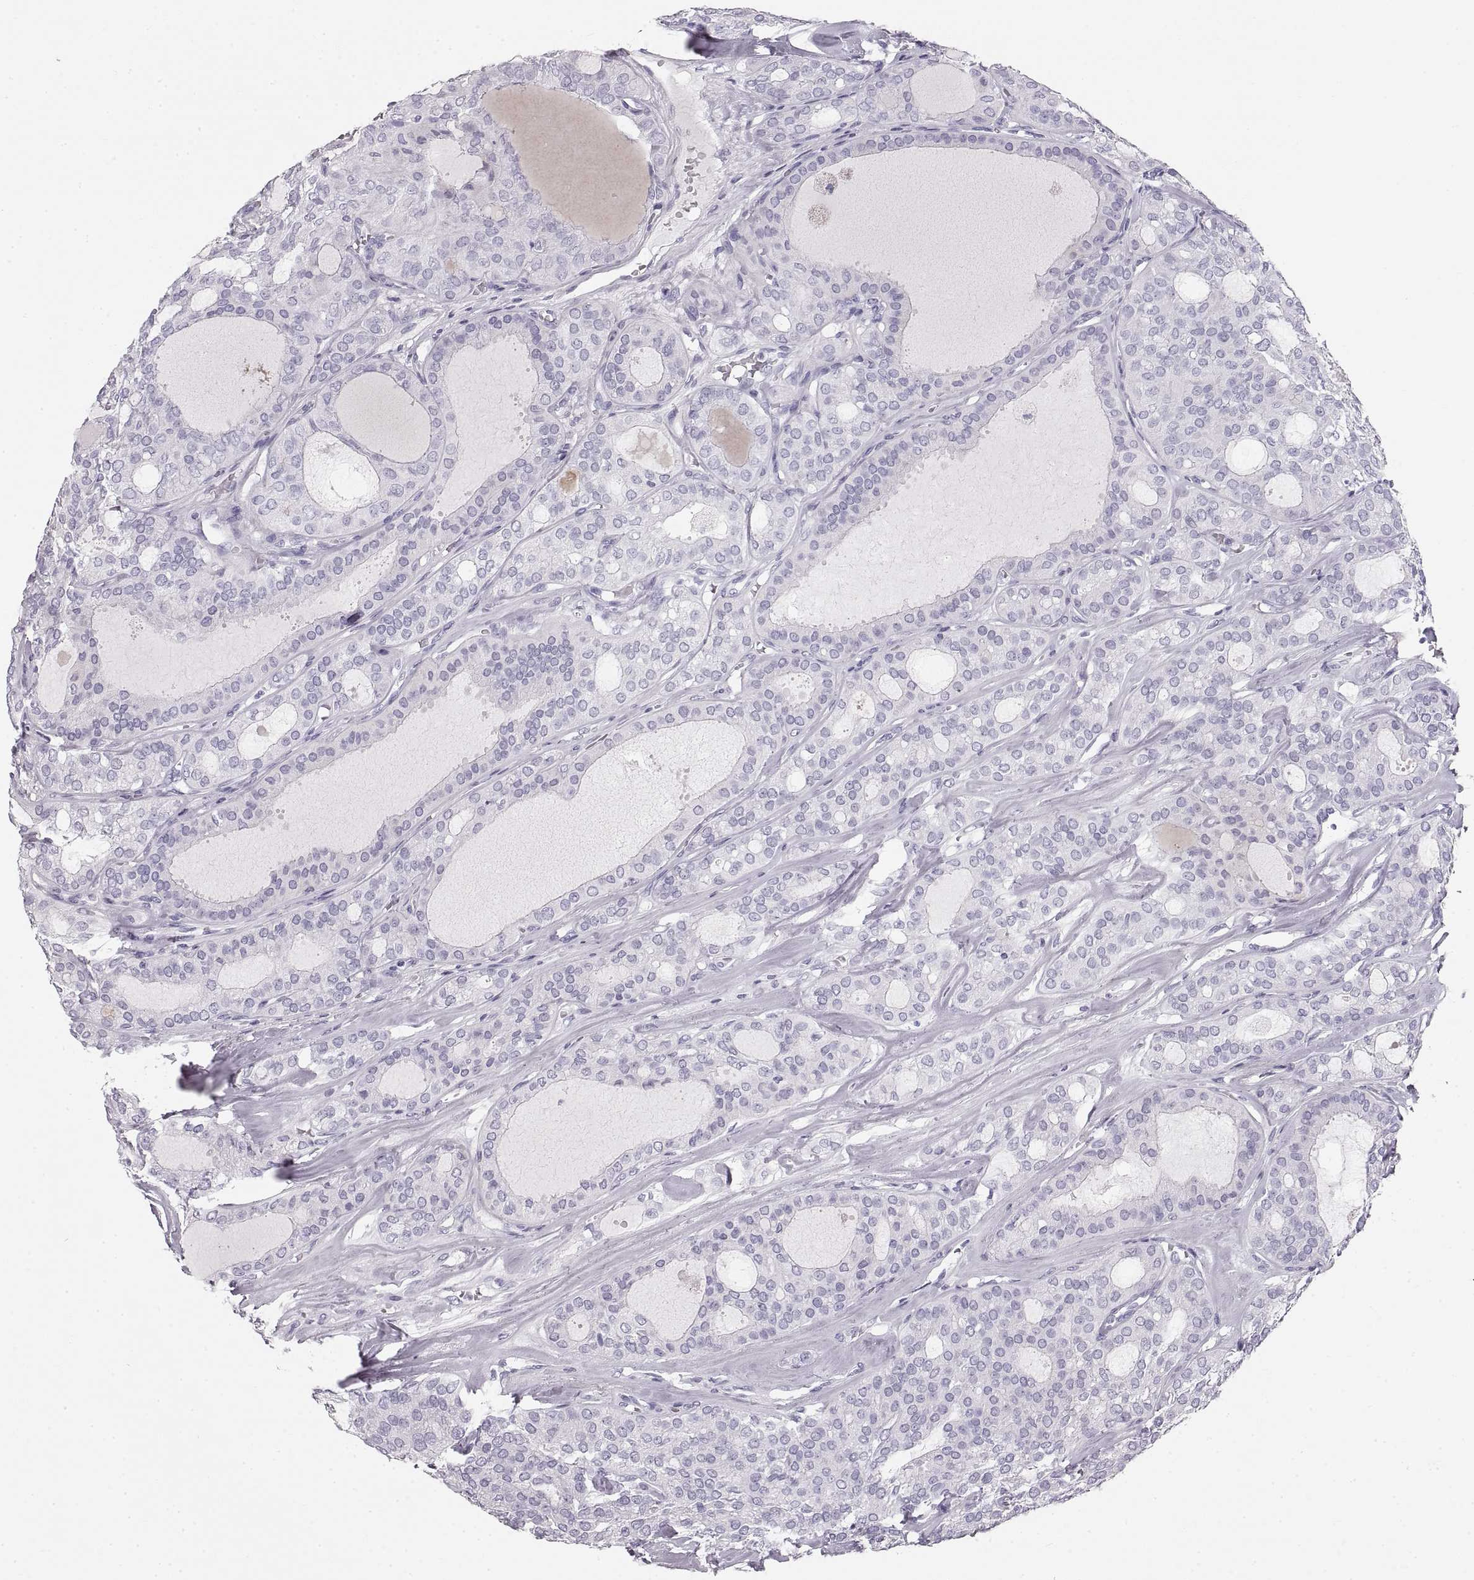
{"staining": {"intensity": "negative", "quantity": "none", "location": "none"}, "tissue": "thyroid cancer", "cell_type": "Tumor cells", "image_type": "cancer", "snomed": [{"axis": "morphology", "description": "Follicular adenoma carcinoma, NOS"}, {"axis": "topography", "description": "Thyroid gland"}], "caption": "This histopathology image is of follicular adenoma carcinoma (thyroid) stained with immunohistochemistry (IHC) to label a protein in brown with the nuclei are counter-stained blue. There is no expression in tumor cells. (Immunohistochemistry, brightfield microscopy, high magnification).", "gene": "CRYAA", "patient": {"sex": "male", "age": 75}}